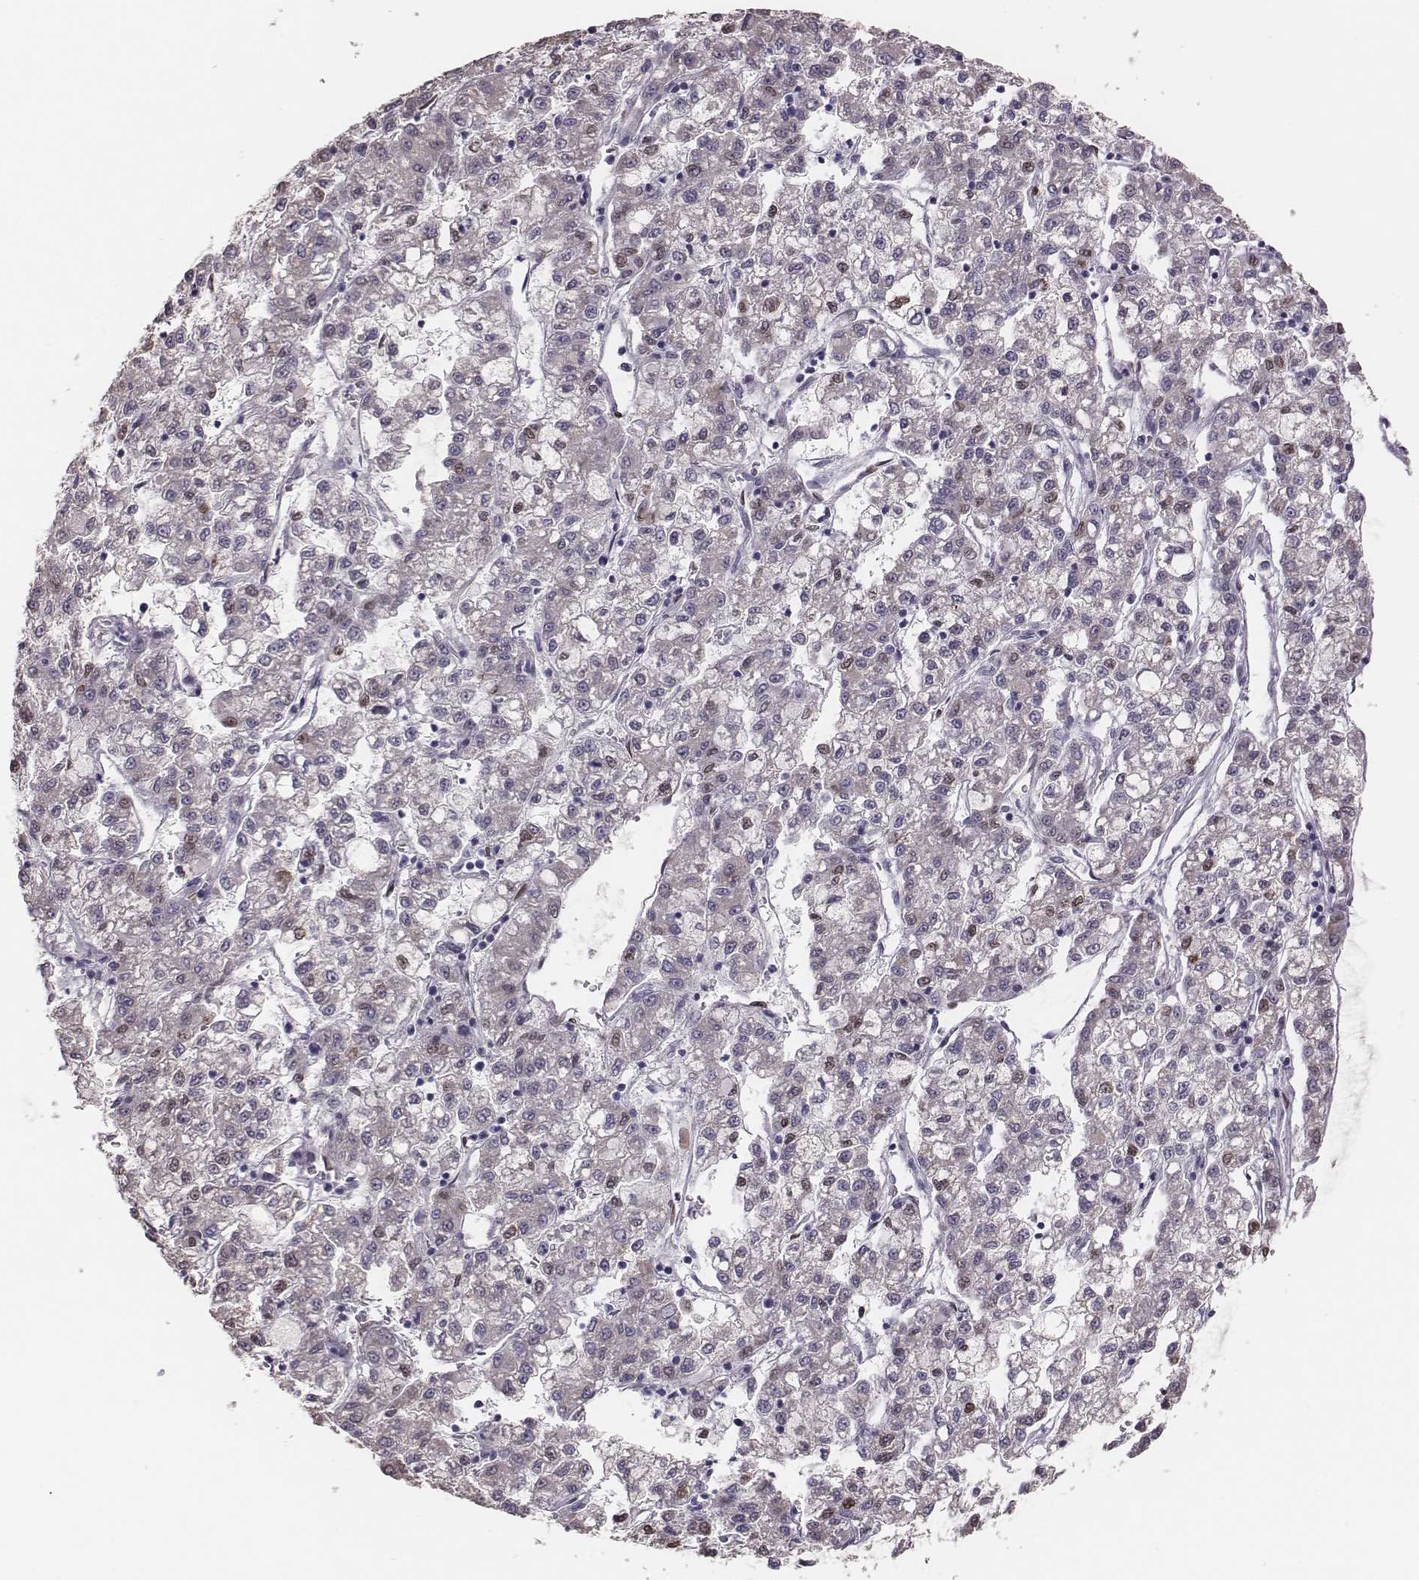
{"staining": {"intensity": "weak", "quantity": "<25%", "location": "nuclear"}, "tissue": "liver cancer", "cell_type": "Tumor cells", "image_type": "cancer", "snomed": [{"axis": "morphology", "description": "Carcinoma, Hepatocellular, NOS"}, {"axis": "topography", "description": "Liver"}], "caption": "Immunohistochemical staining of liver hepatocellular carcinoma shows no significant positivity in tumor cells.", "gene": "ADGRF4", "patient": {"sex": "male", "age": 40}}